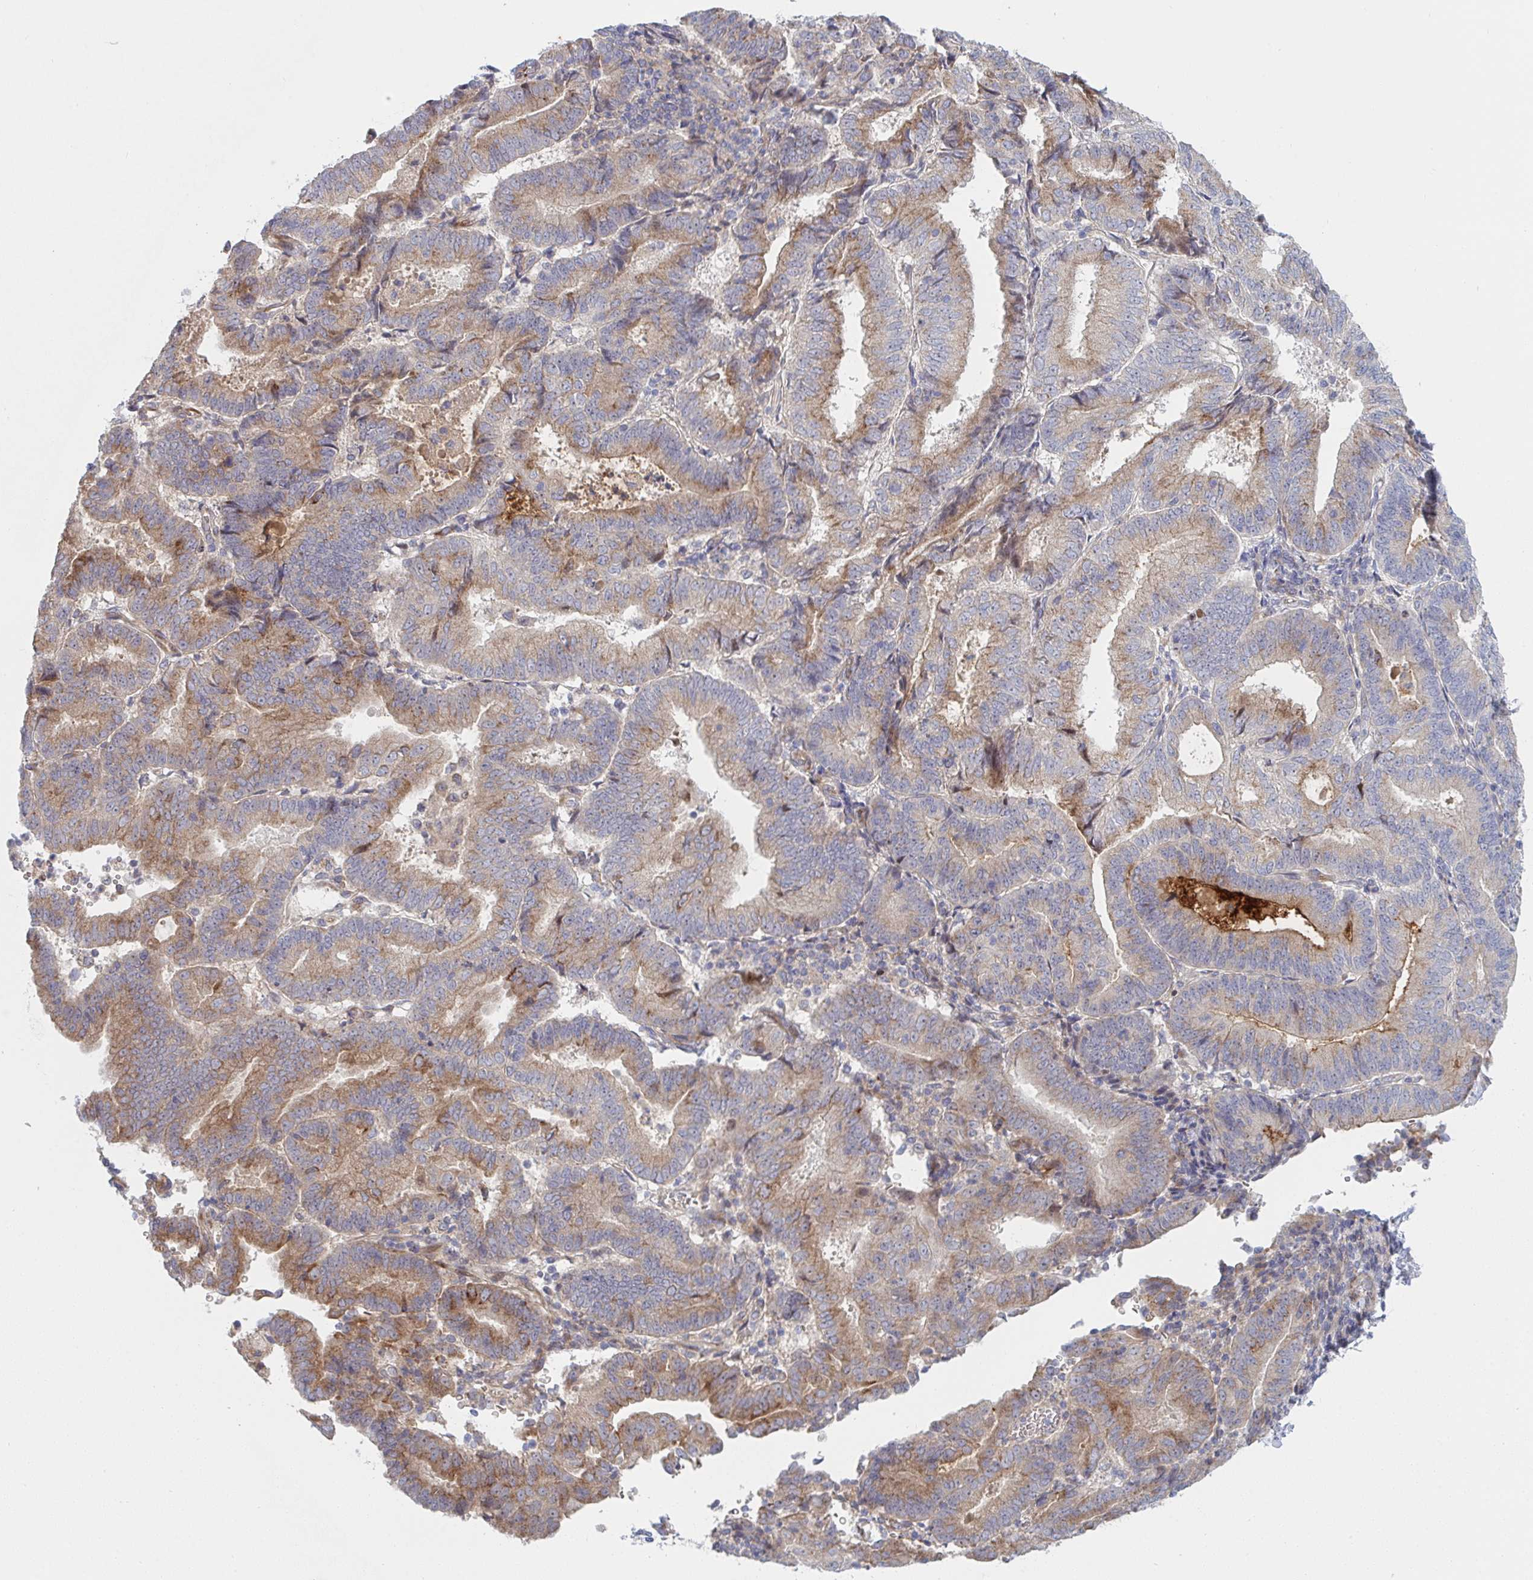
{"staining": {"intensity": "moderate", "quantity": "25%-75%", "location": "cytoplasmic/membranous"}, "tissue": "endometrial cancer", "cell_type": "Tumor cells", "image_type": "cancer", "snomed": [{"axis": "morphology", "description": "Adenocarcinoma, NOS"}, {"axis": "topography", "description": "Endometrium"}], "caption": "Endometrial adenocarcinoma tissue shows moderate cytoplasmic/membranous staining in approximately 25%-75% of tumor cells", "gene": "TNFSF4", "patient": {"sex": "female", "age": 70}}